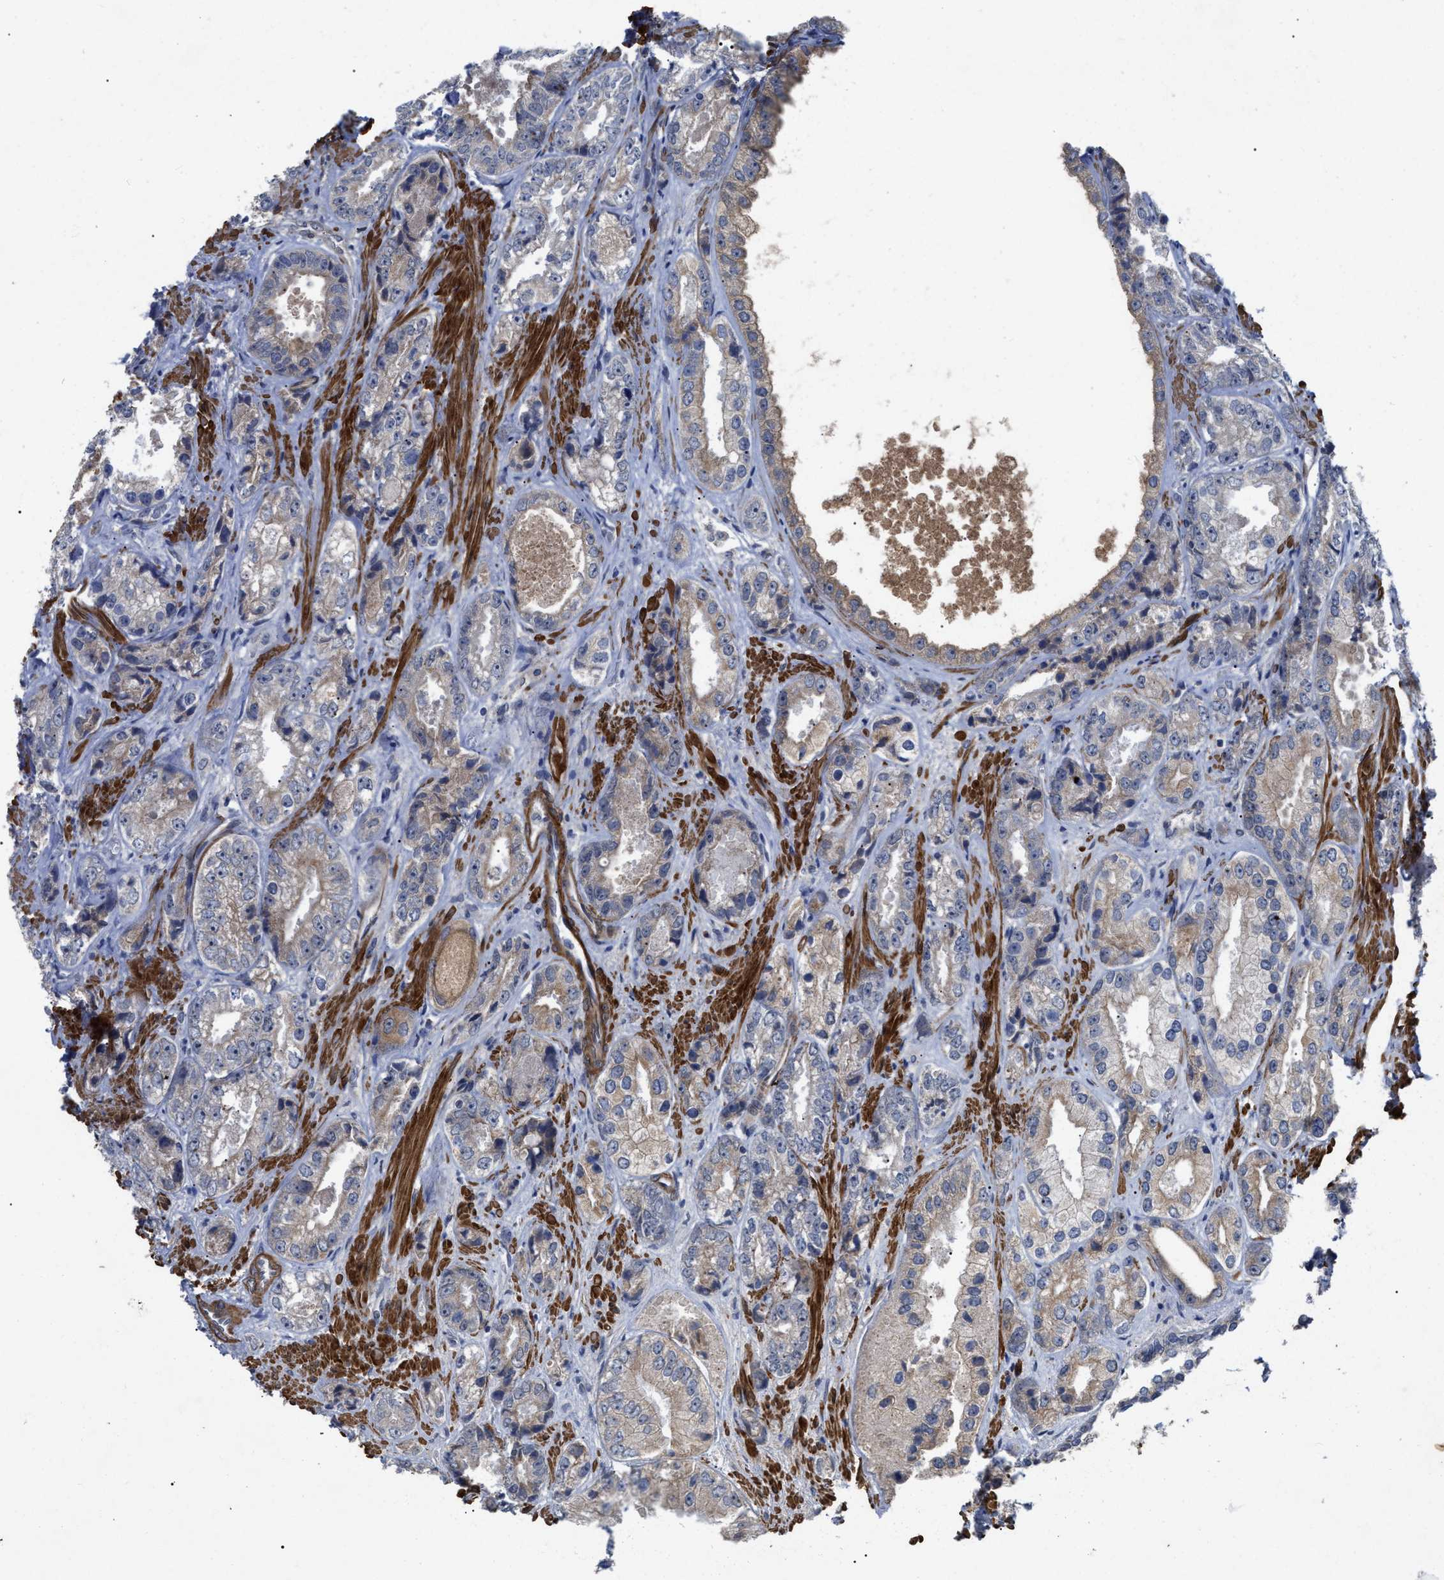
{"staining": {"intensity": "weak", "quantity": "<25%", "location": "cytoplasmic/membranous"}, "tissue": "prostate cancer", "cell_type": "Tumor cells", "image_type": "cancer", "snomed": [{"axis": "morphology", "description": "Adenocarcinoma, High grade"}, {"axis": "topography", "description": "Prostate"}], "caption": "DAB (3,3'-diaminobenzidine) immunohistochemical staining of adenocarcinoma (high-grade) (prostate) reveals no significant expression in tumor cells.", "gene": "ST6GALNAC6", "patient": {"sex": "male", "age": 61}}